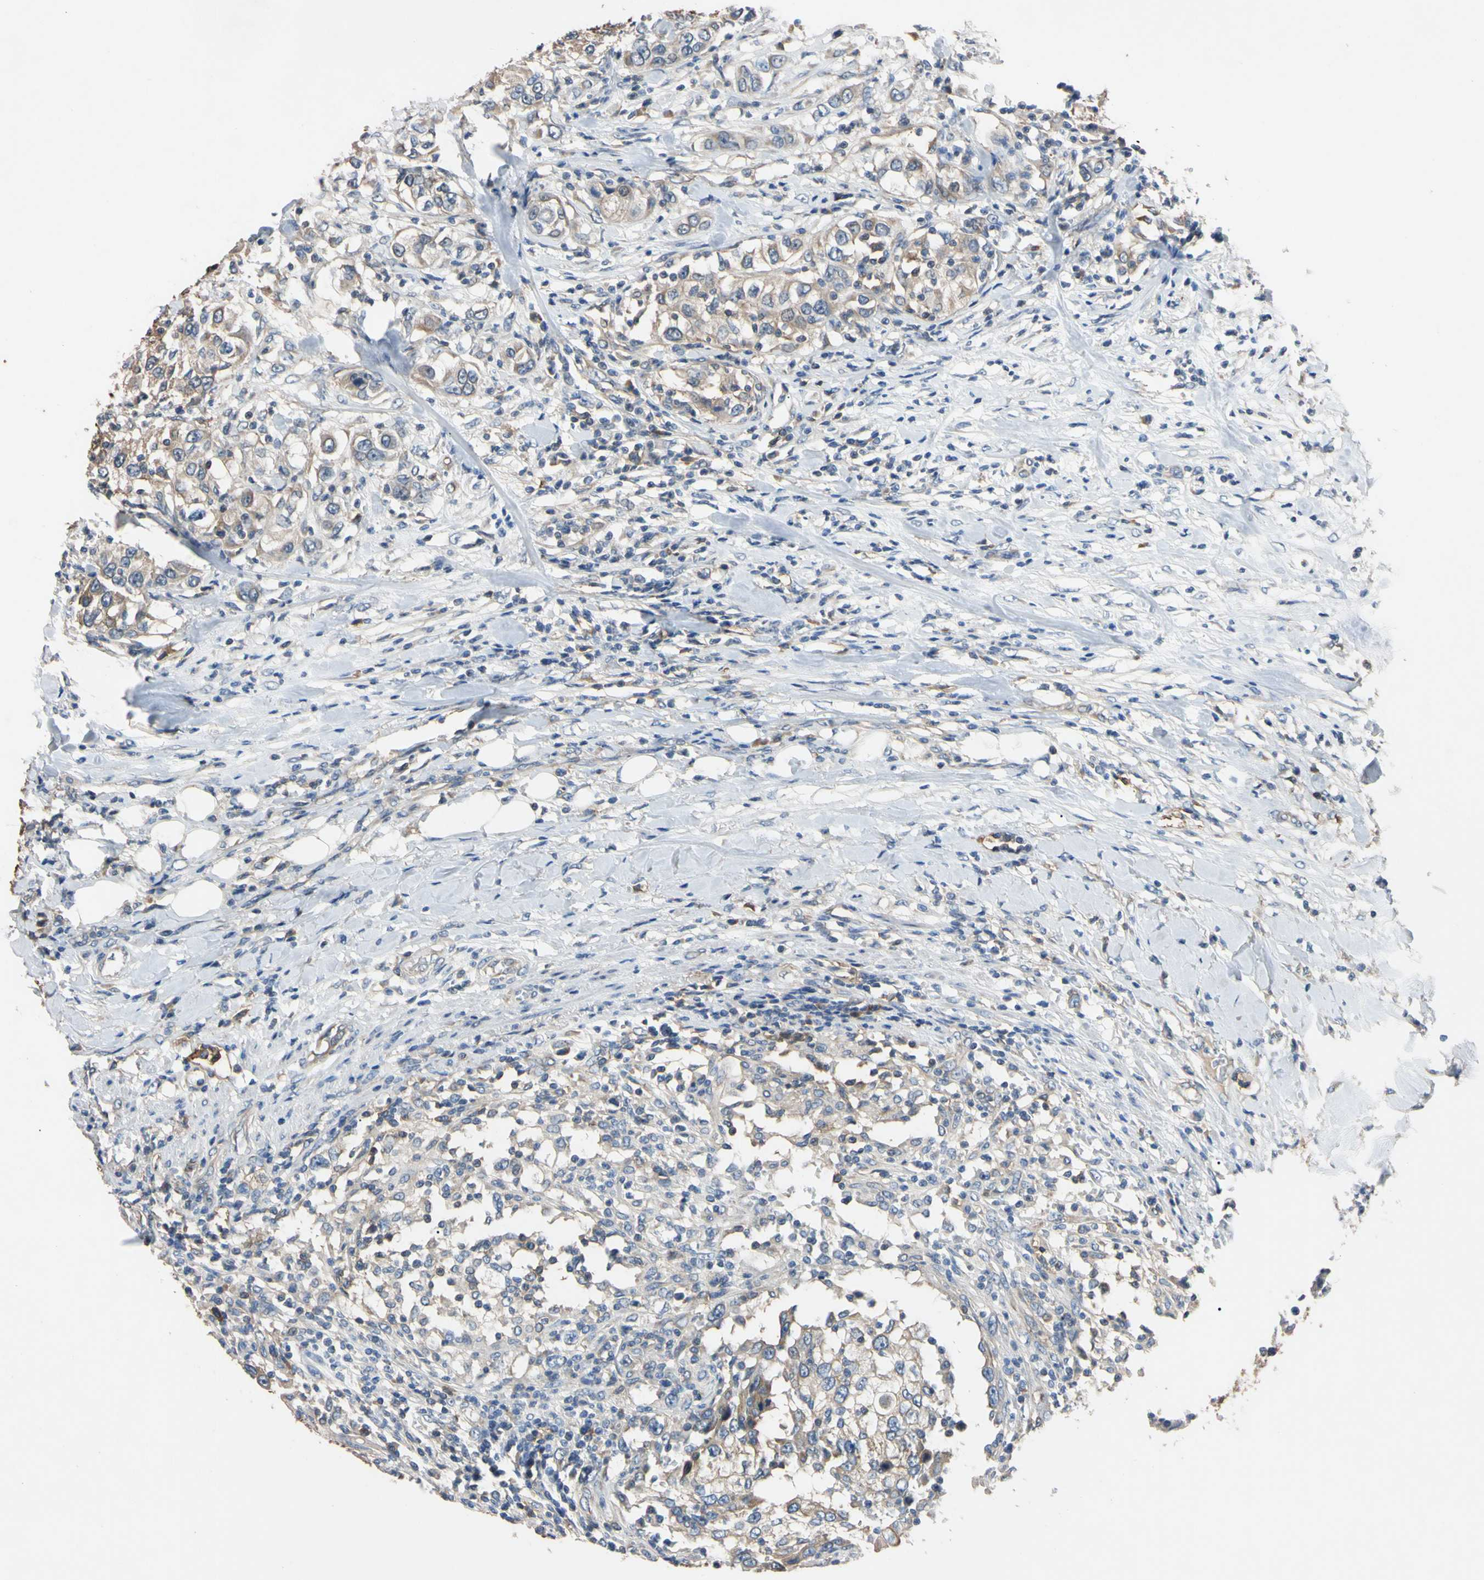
{"staining": {"intensity": "weak", "quantity": "25%-75%", "location": "cytoplasmic/membranous"}, "tissue": "urothelial cancer", "cell_type": "Tumor cells", "image_type": "cancer", "snomed": [{"axis": "morphology", "description": "Urothelial carcinoma, High grade"}, {"axis": "topography", "description": "Urinary bladder"}], "caption": "Weak cytoplasmic/membranous expression is seen in about 25%-75% of tumor cells in urothelial cancer. The staining is performed using DAB (3,3'-diaminobenzidine) brown chromogen to label protein expression. The nuclei are counter-stained blue using hematoxylin.", "gene": "PNKD", "patient": {"sex": "female", "age": 80}}